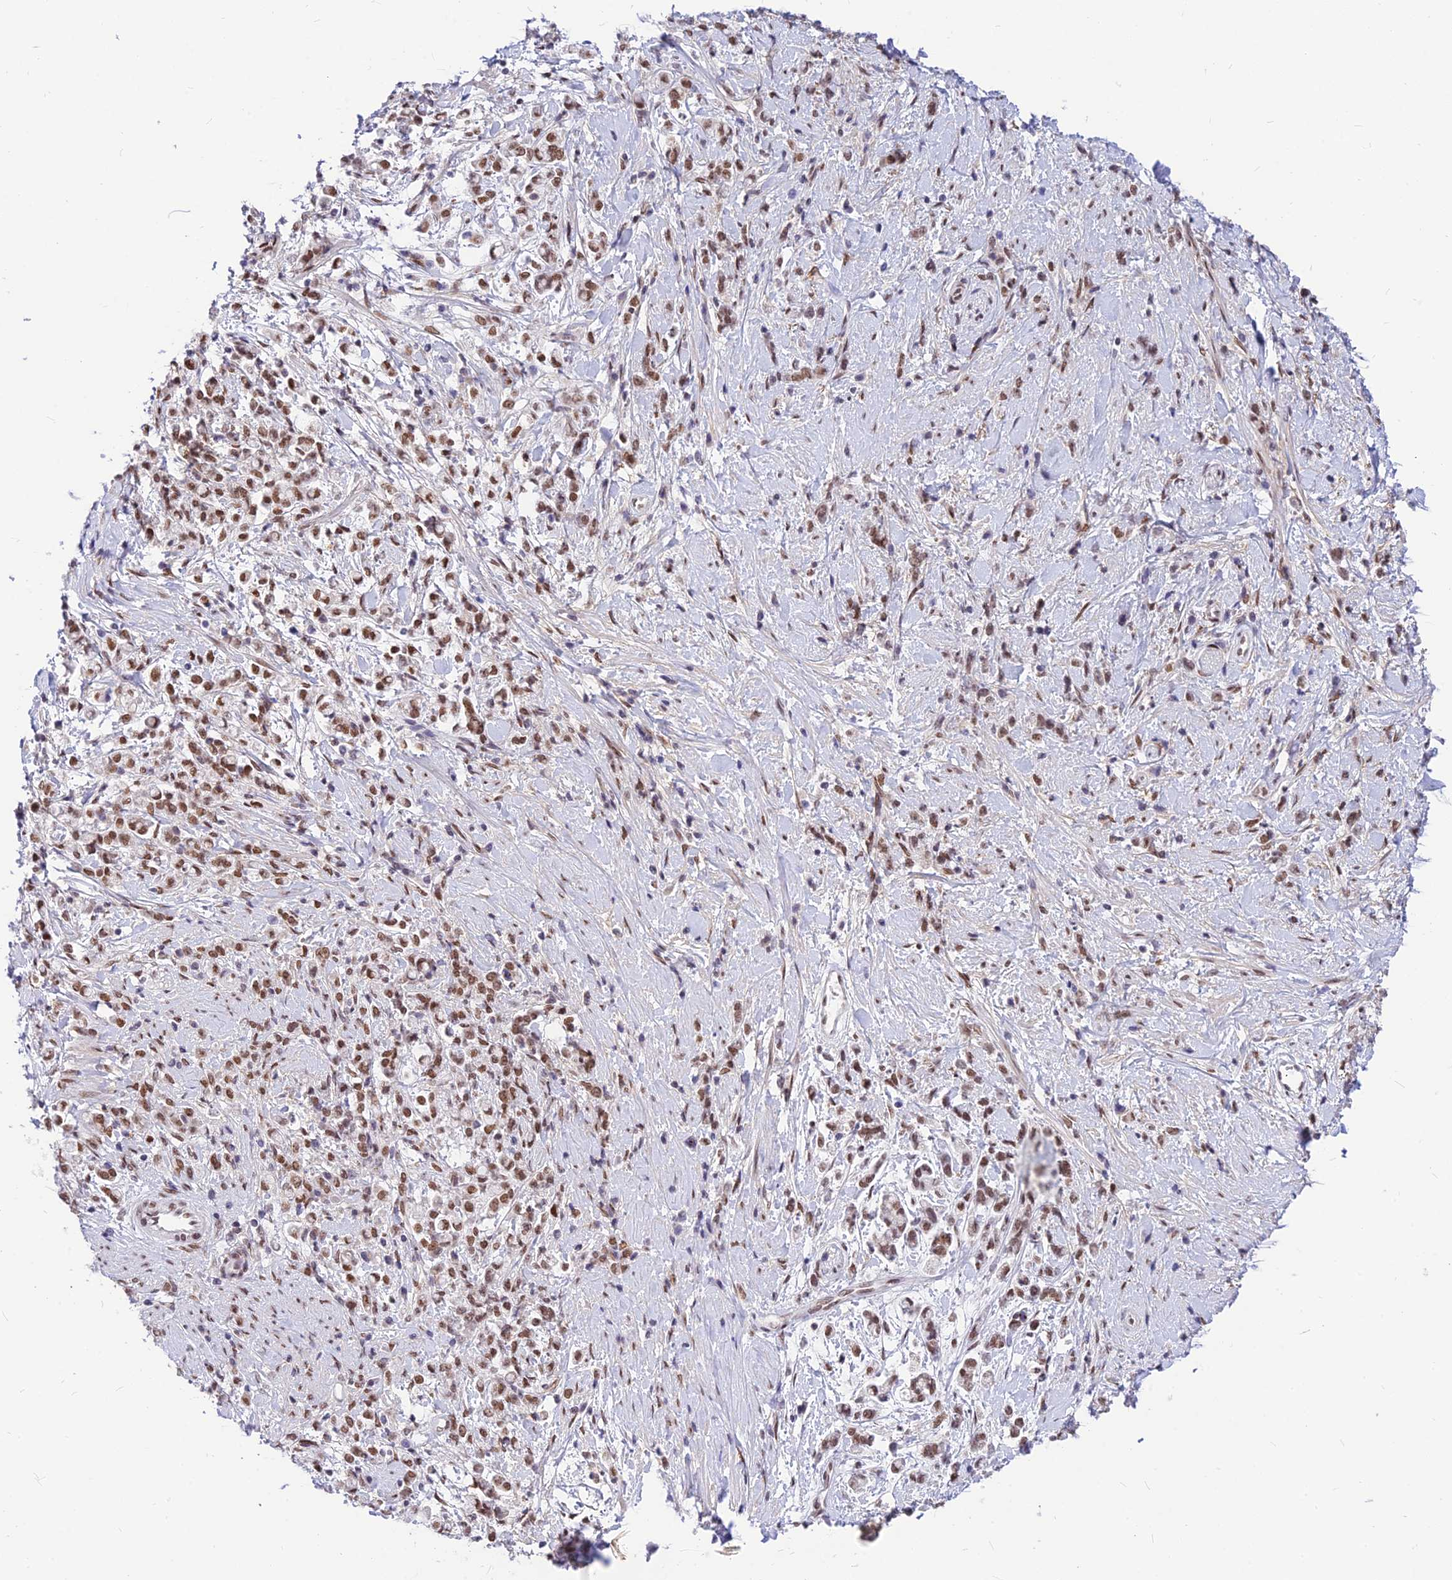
{"staining": {"intensity": "moderate", "quantity": ">75%", "location": "nuclear"}, "tissue": "stomach cancer", "cell_type": "Tumor cells", "image_type": "cancer", "snomed": [{"axis": "morphology", "description": "Adenocarcinoma, NOS"}, {"axis": "topography", "description": "Stomach"}], "caption": "The image reveals staining of stomach cancer (adenocarcinoma), revealing moderate nuclear protein positivity (brown color) within tumor cells. (DAB IHC, brown staining for protein, blue staining for nuclei).", "gene": "KCTD13", "patient": {"sex": "female", "age": 60}}